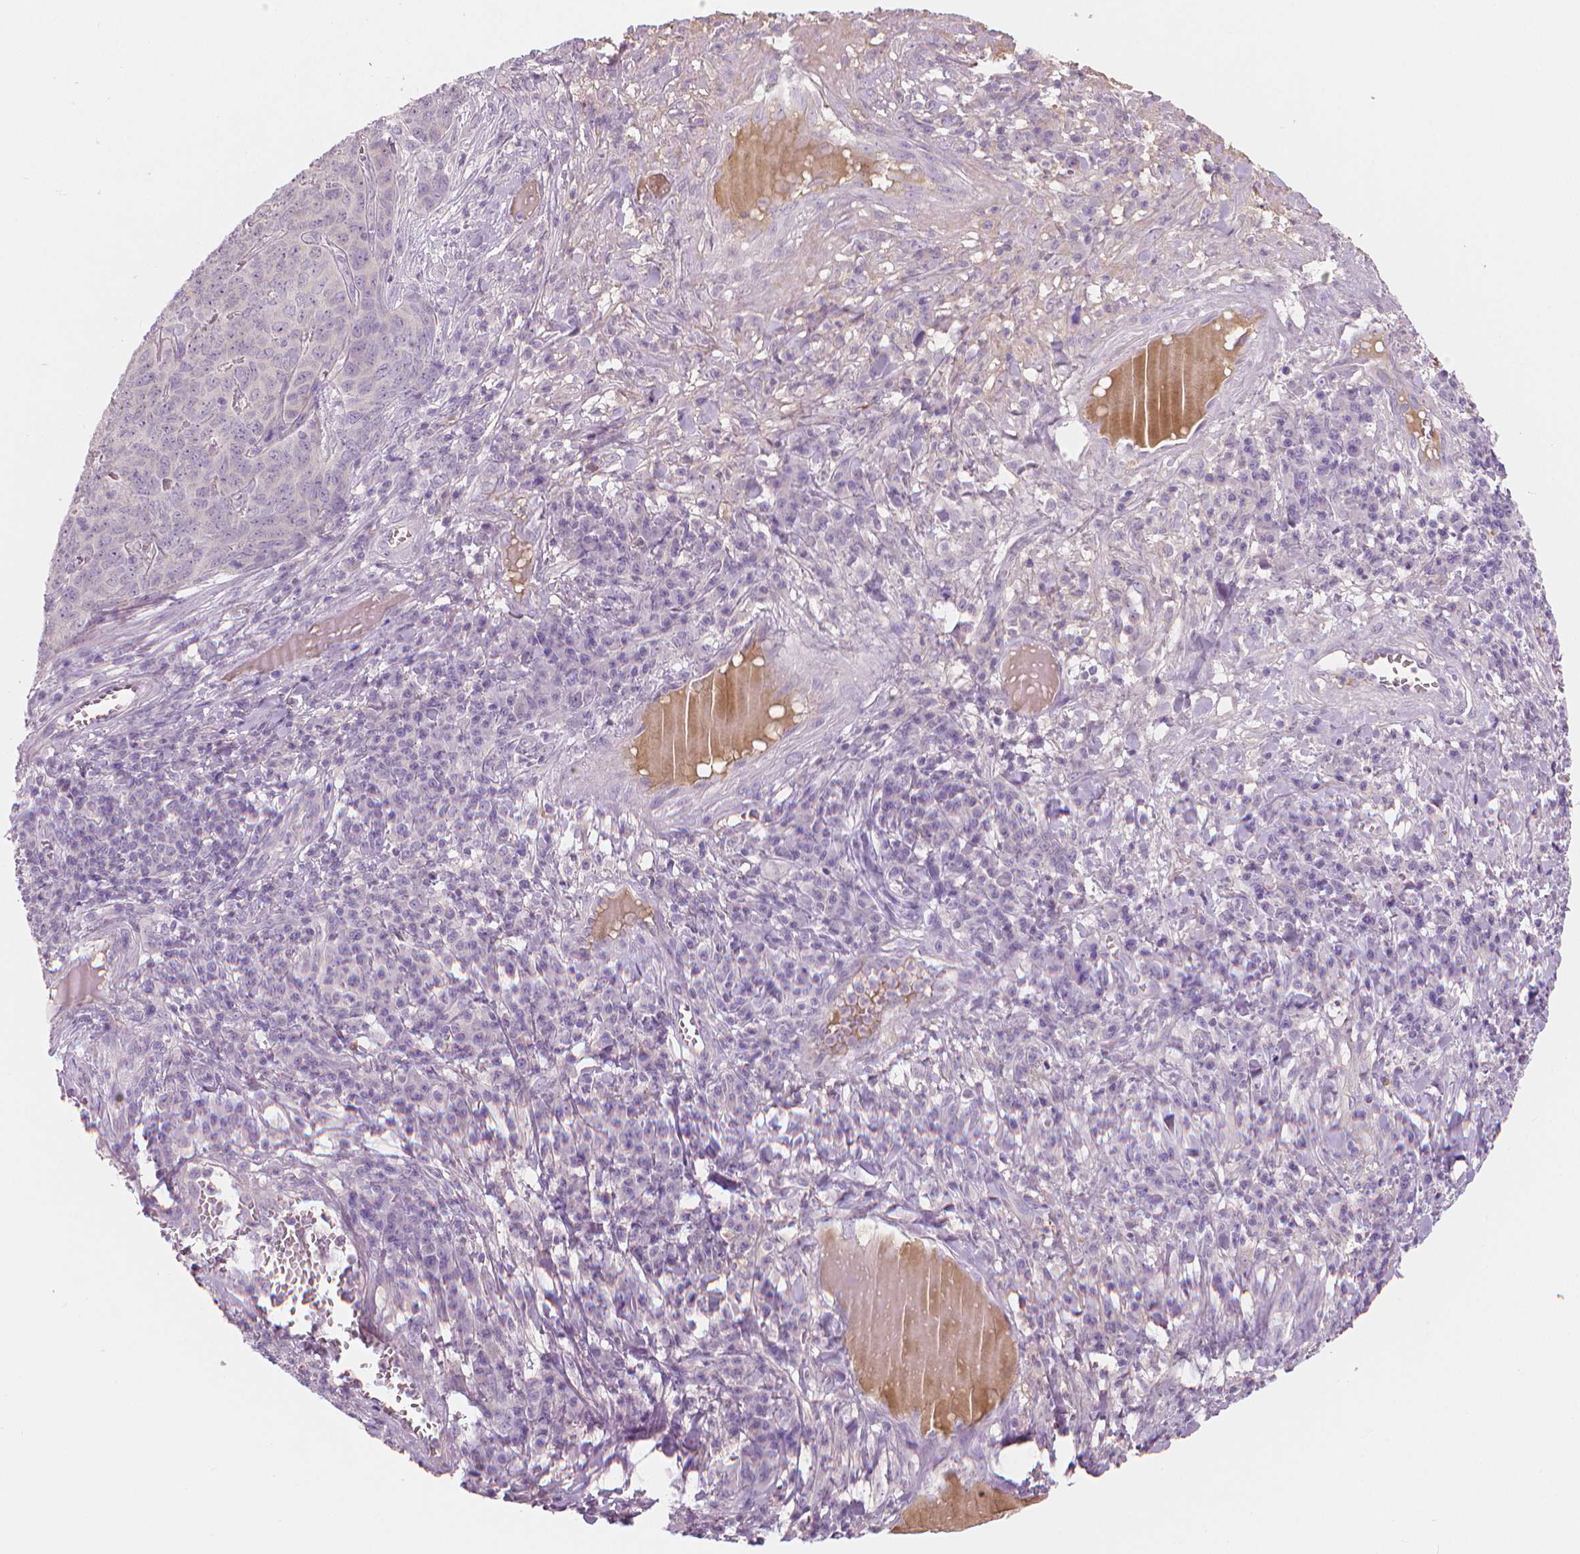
{"staining": {"intensity": "negative", "quantity": "none", "location": "none"}, "tissue": "skin cancer", "cell_type": "Tumor cells", "image_type": "cancer", "snomed": [{"axis": "morphology", "description": "Squamous cell carcinoma, NOS"}, {"axis": "topography", "description": "Skin"}, {"axis": "topography", "description": "Anal"}], "caption": "Squamous cell carcinoma (skin) stained for a protein using immunohistochemistry (IHC) demonstrates no expression tumor cells.", "gene": "APOA4", "patient": {"sex": "female", "age": 51}}